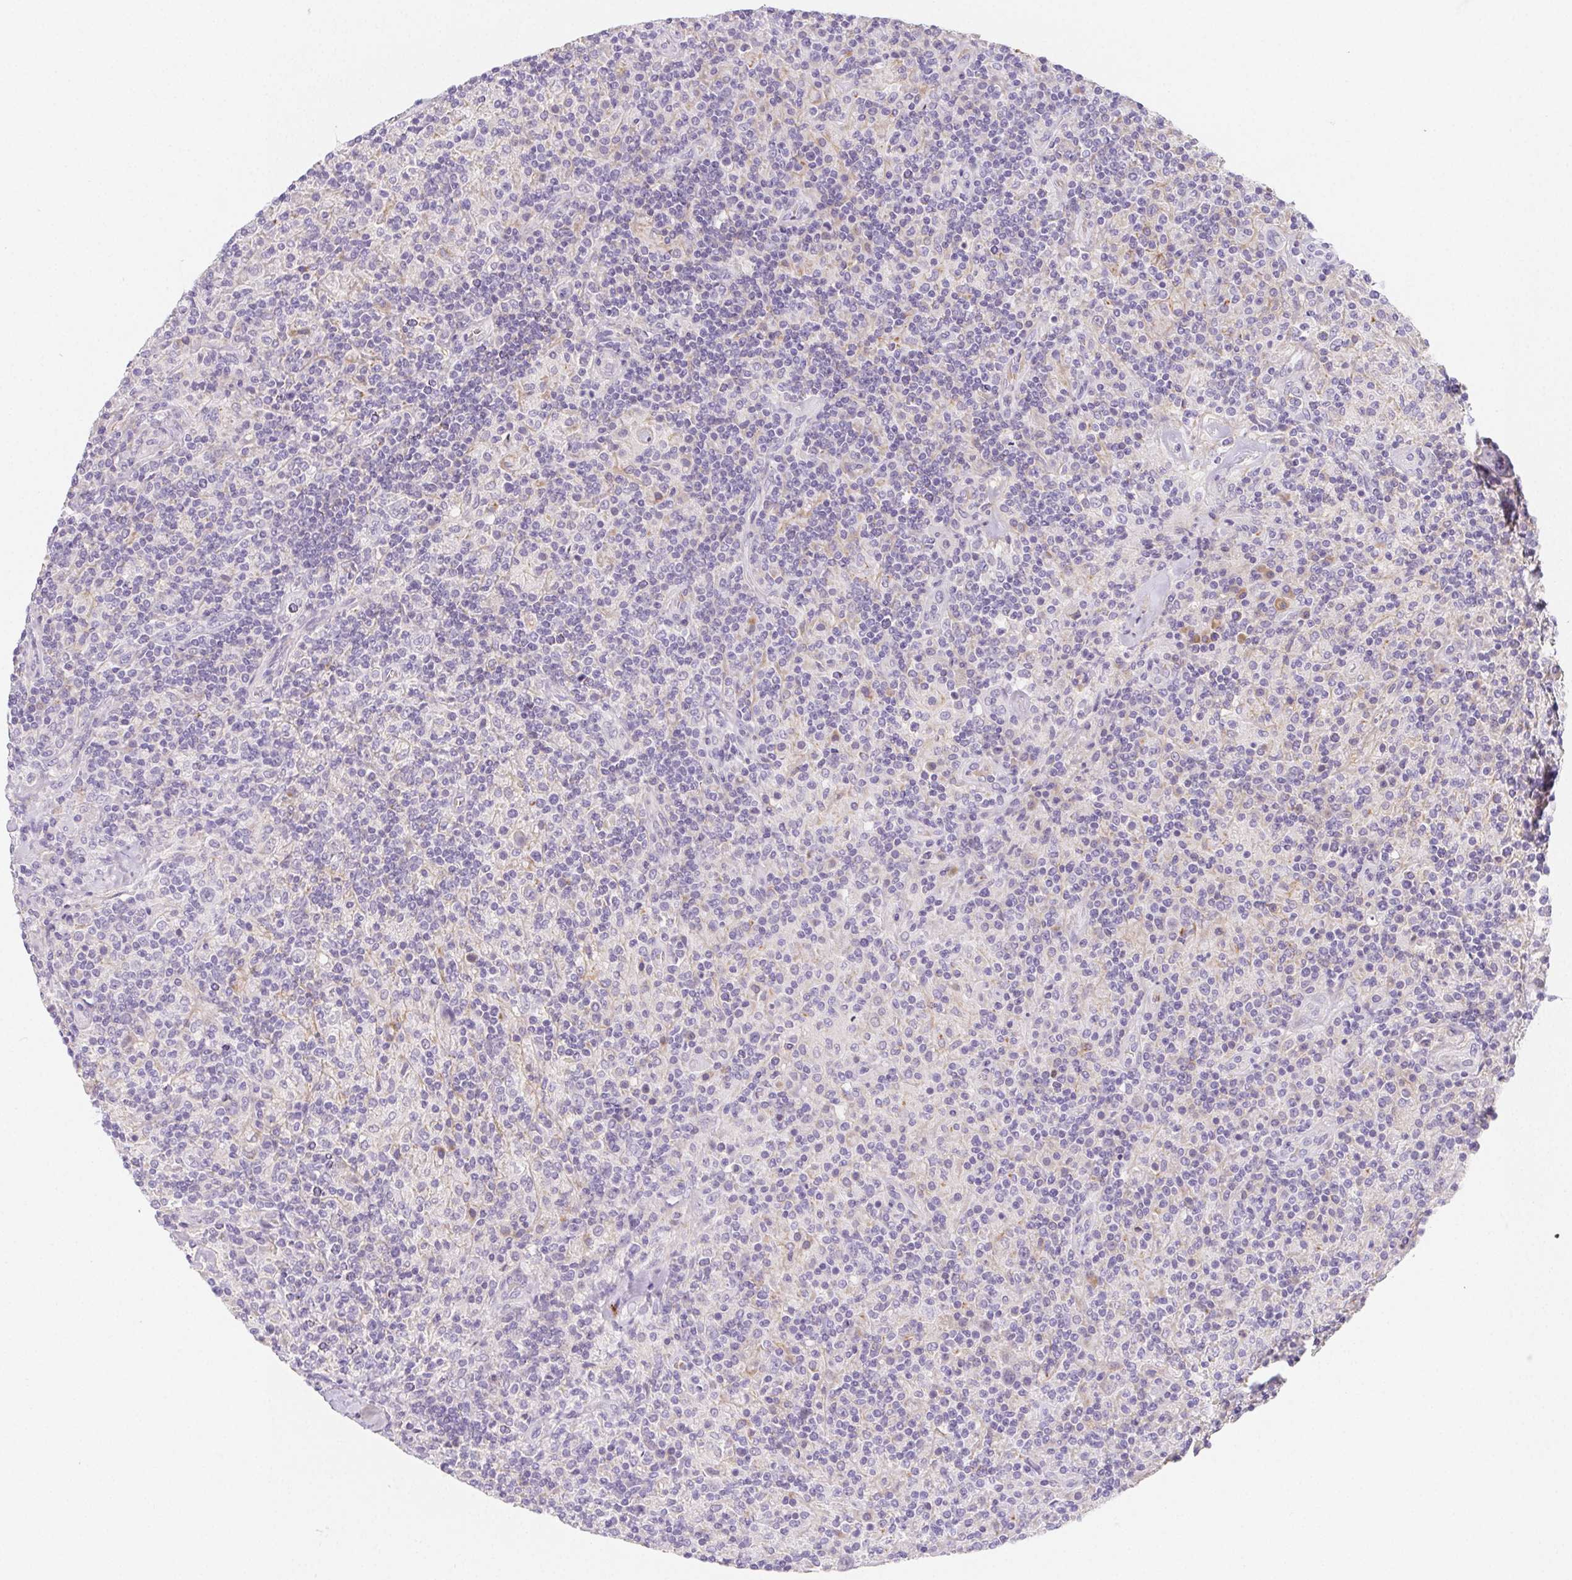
{"staining": {"intensity": "negative", "quantity": "none", "location": "none"}, "tissue": "lymphoma", "cell_type": "Tumor cells", "image_type": "cancer", "snomed": [{"axis": "morphology", "description": "Hodgkin's disease, NOS"}, {"axis": "topography", "description": "Lymph node"}], "caption": "A high-resolution histopathology image shows IHC staining of Hodgkin's disease, which reveals no significant positivity in tumor cells.", "gene": "ITIH2", "patient": {"sex": "male", "age": 70}}